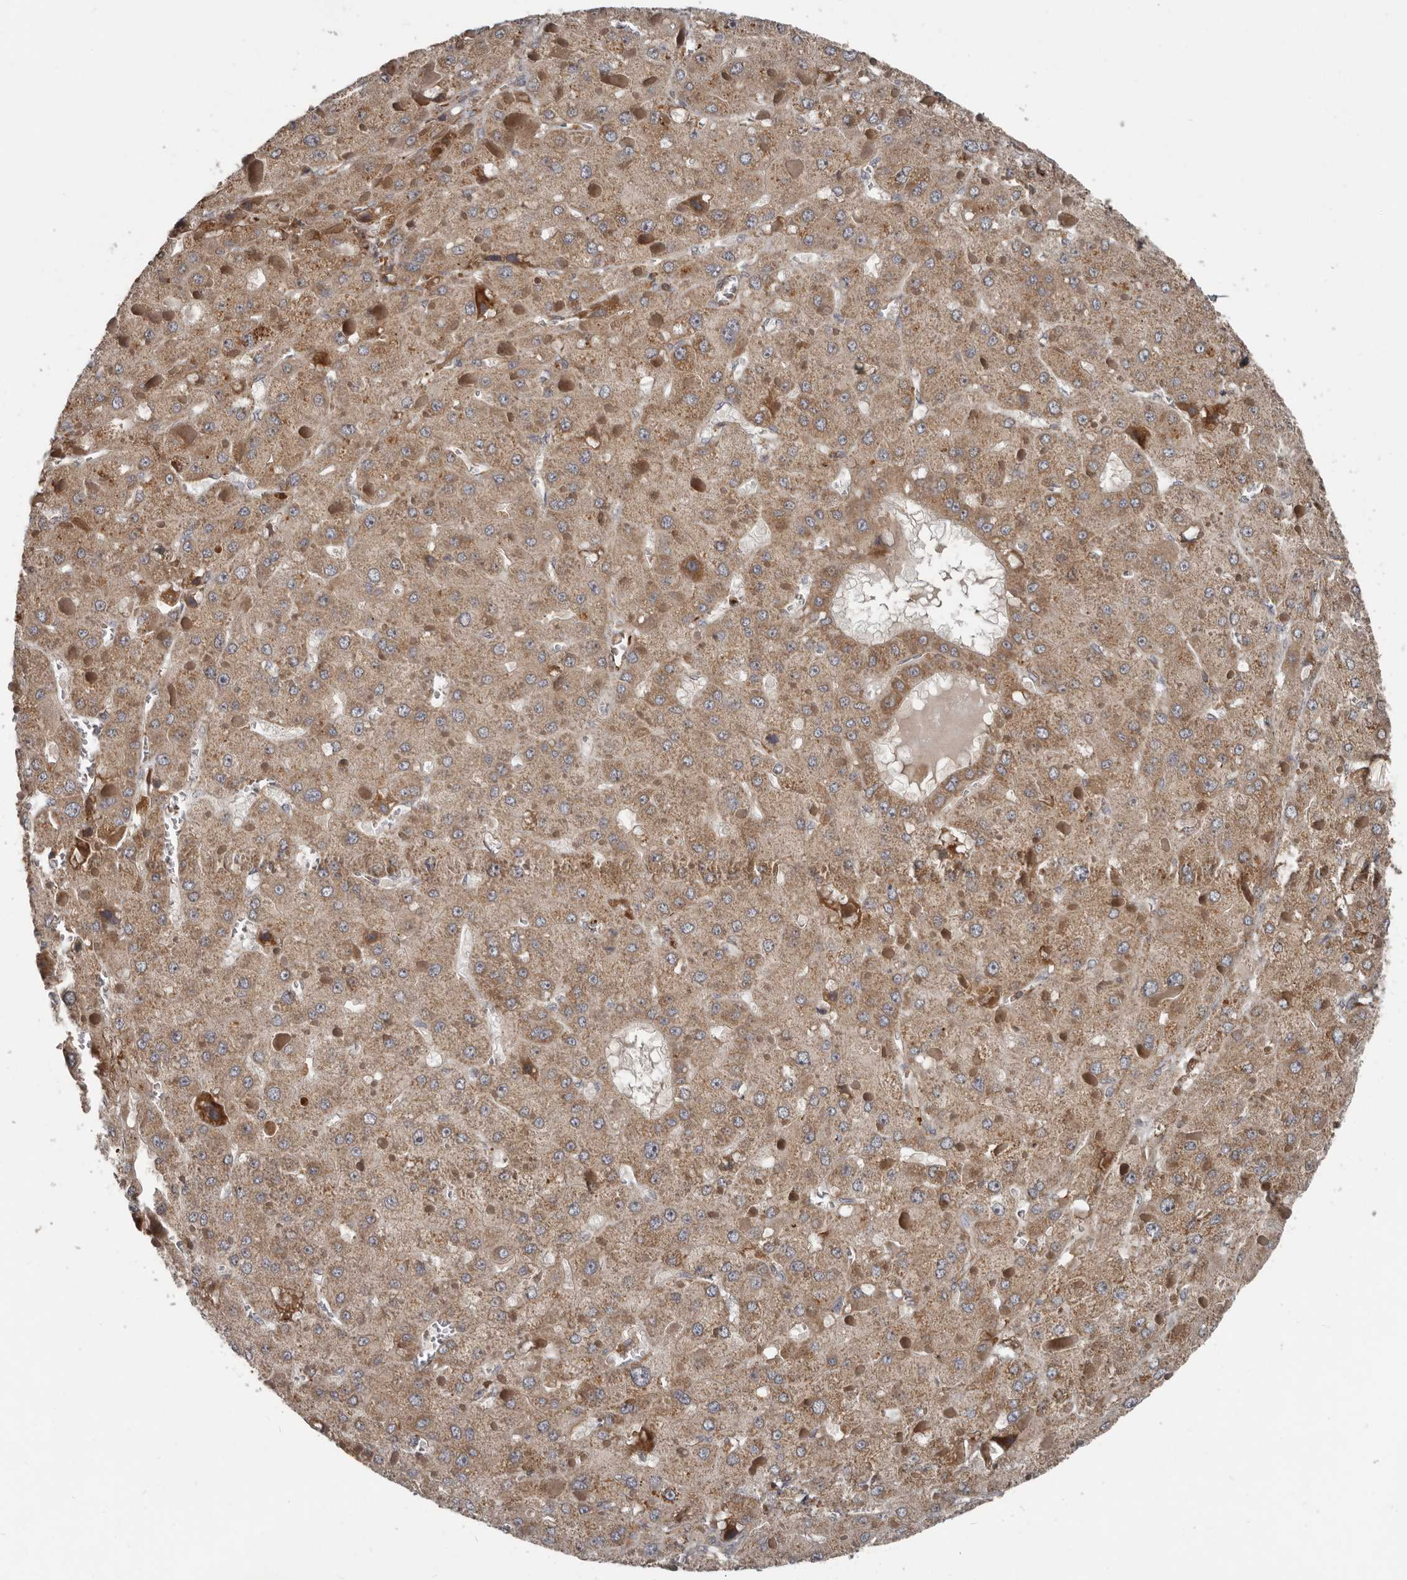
{"staining": {"intensity": "moderate", "quantity": ">75%", "location": "cytoplasmic/membranous"}, "tissue": "liver cancer", "cell_type": "Tumor cells", "image_type": "cancer", "snomed": [{"axis": "morphology", "description": "Carcinoma, Hepatocellular, NOS"}, {"axis": "topography", "description": "Liver"}], "caption": "Immunohistochemical staining of liver cancer demonstrates medium levels of moderate cytoplasmic/membranous staining in about >75% of tumor cells. (DAB (3,3'-diaminobenzidine) IHC with brightfield microscopy, high magnification).", "gene": "FBXO31", "patient": {"sex": "female", "age": 73}}